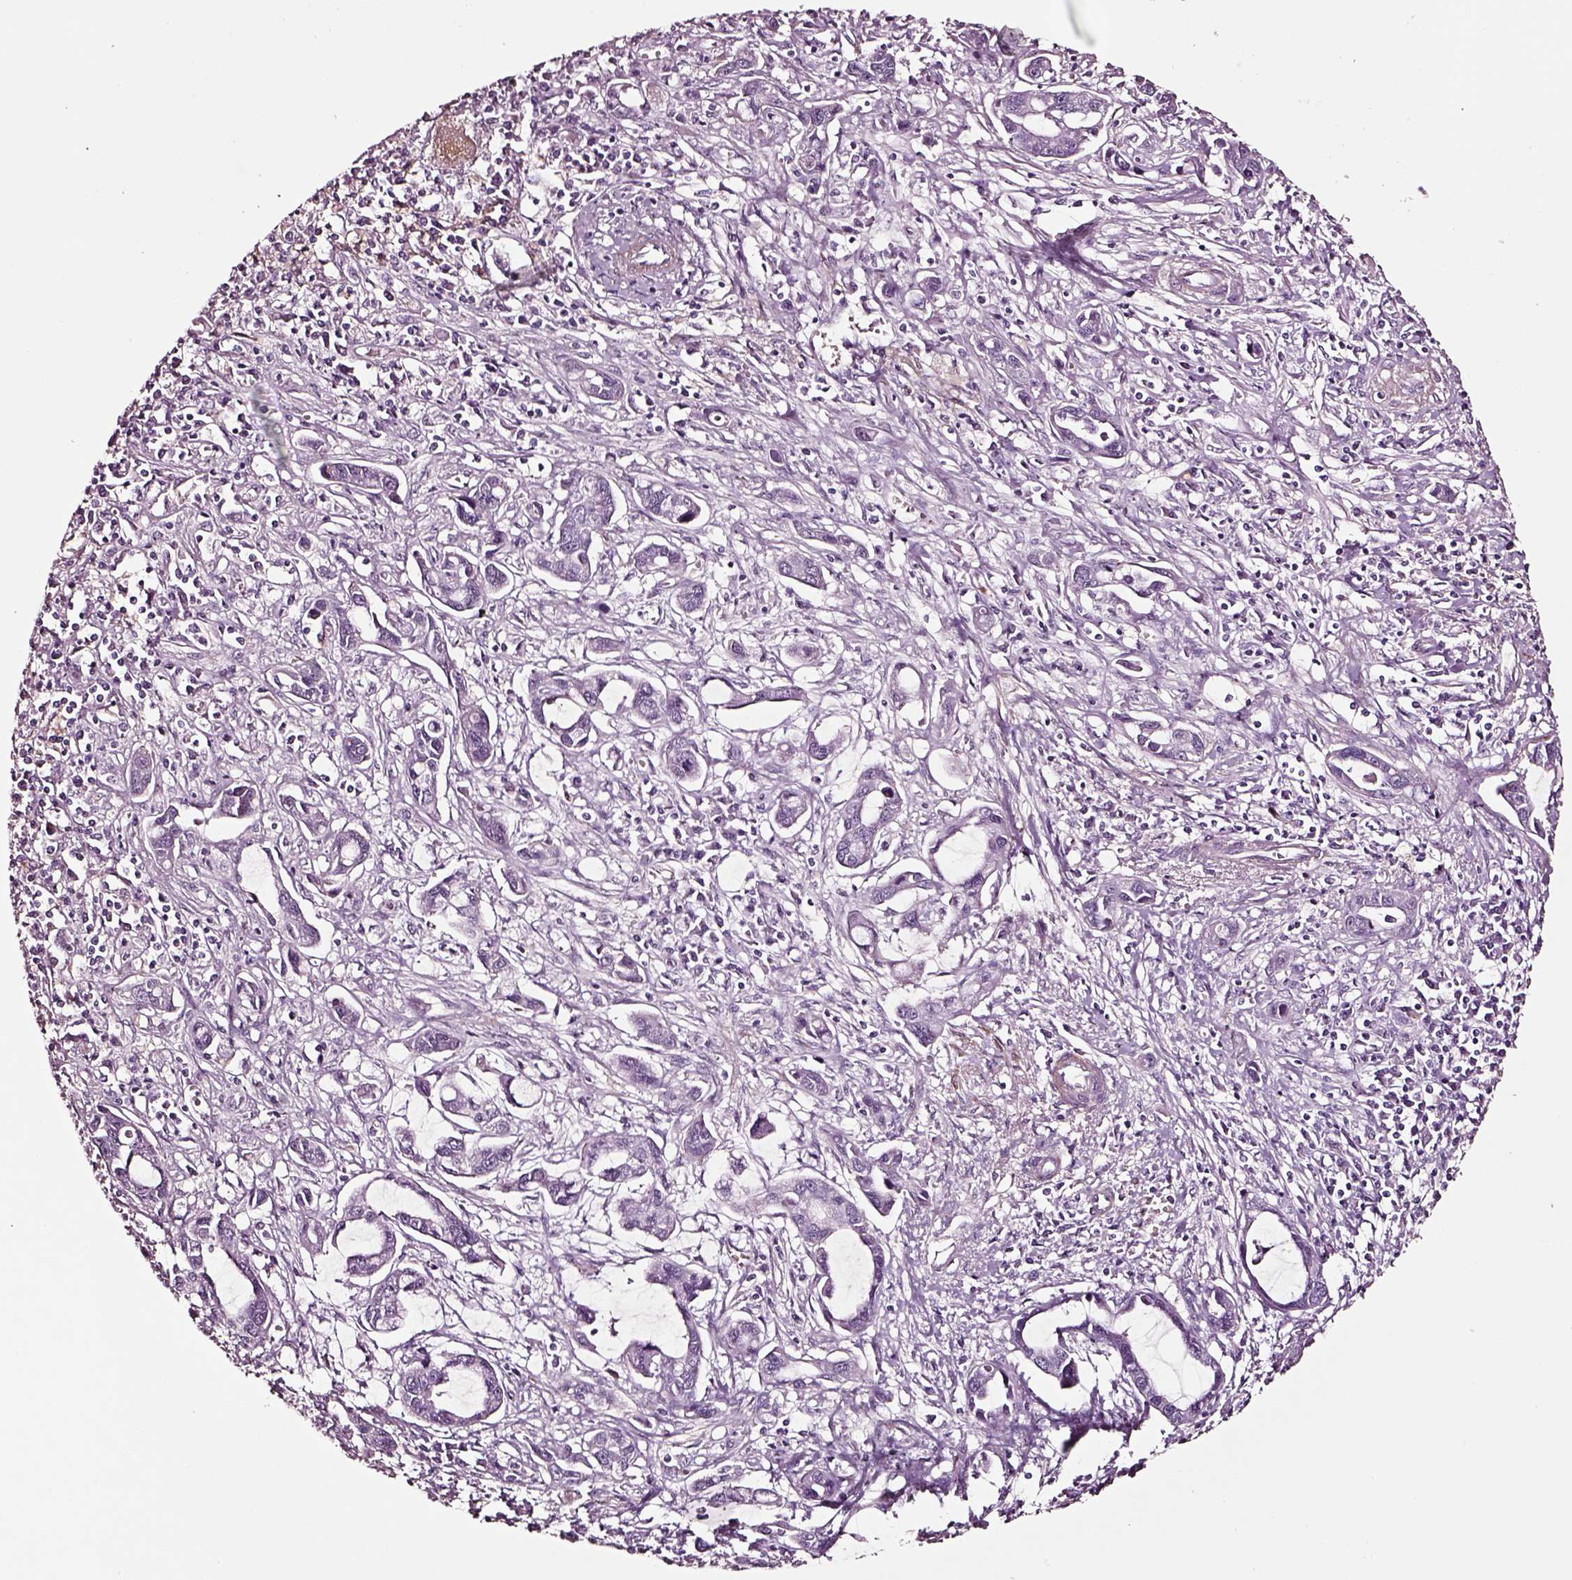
{"staining": {"intensity": "negative", "quantity": "none", "location": "none"}, "tissue": "liver cancer", "cell_type": "Tumor cells", "image_type": "cancer", "snomed": [{"axis": "morphology", "description": "Cholangiocarcinoma"}, {"axis": "topography", "description": "Liver"}], "caption": "DAB immunohistochemical staining of human cholangiocarcinoma (liver) demonstrates no significant positivity in tumor cells.", "gene": "SOX10", "patient": {"sex": "male", "age": 58}}